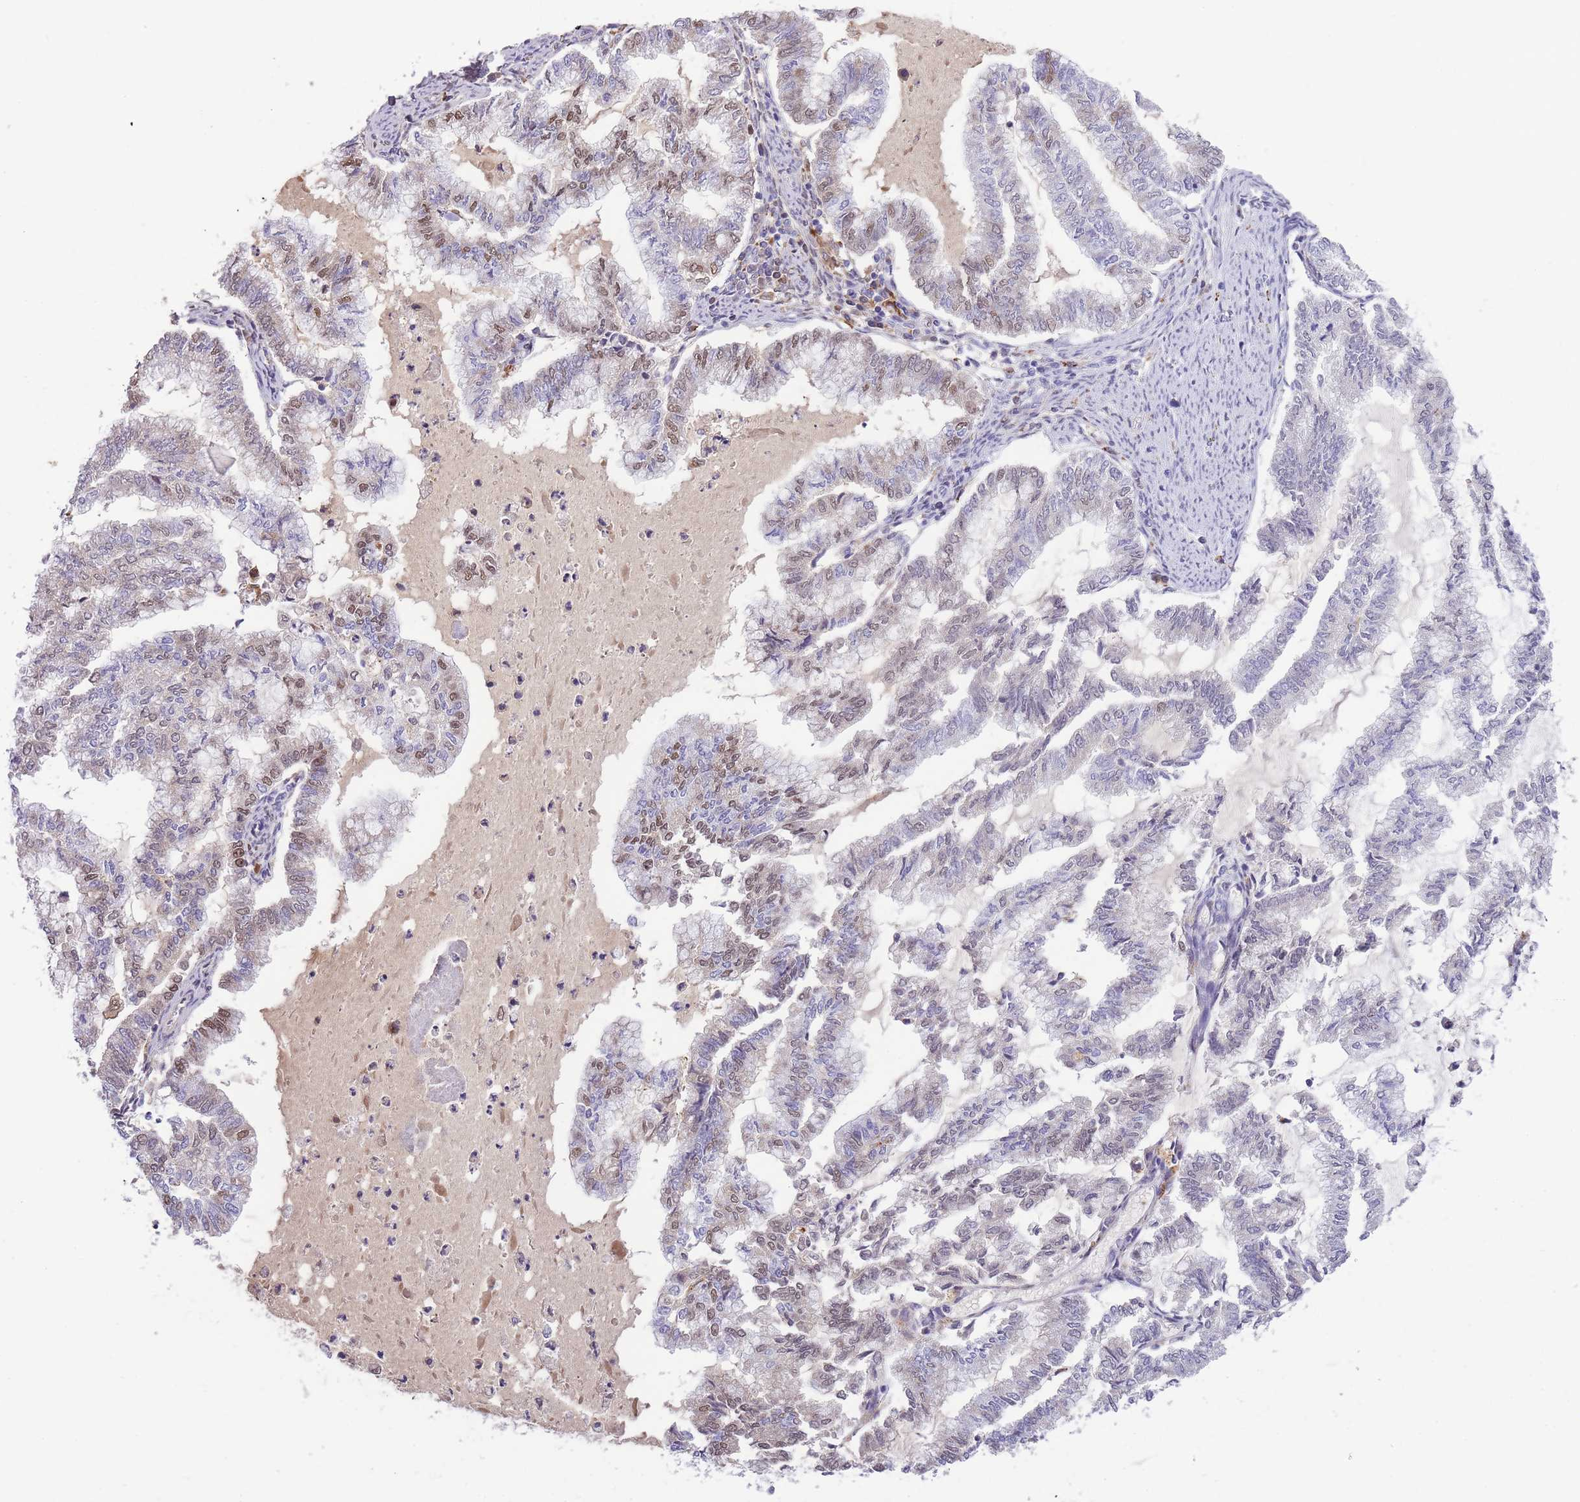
{"staining": {"intensity": "weak", "quantity": "<25%", "location": "cytoplasmic/membranous,nuclear"}, "tissue": "endometrial cancer", "cell_type": "Tumor cells", "image_type": "cancer", "snomed": [{"axis": "morphology", "description": "Adenocarcinoma, NOS"}, {"axis": "topography", "description": "Endometrium"}], "caption": "Immunohistochemistry (IHC) image of endometrial cancer (adenocarcinoma) stained for a protein (brown), which reveals no positivity in tumor cells. Brightfield microscopy of immunohistochemistry stained with DAB (3,3'-diaminobenzidine) (brown) and hematoxylin (blue), captured at high magnification.", "gene": "GNAT1", "patient": {"sex": "female", "age": 79}}